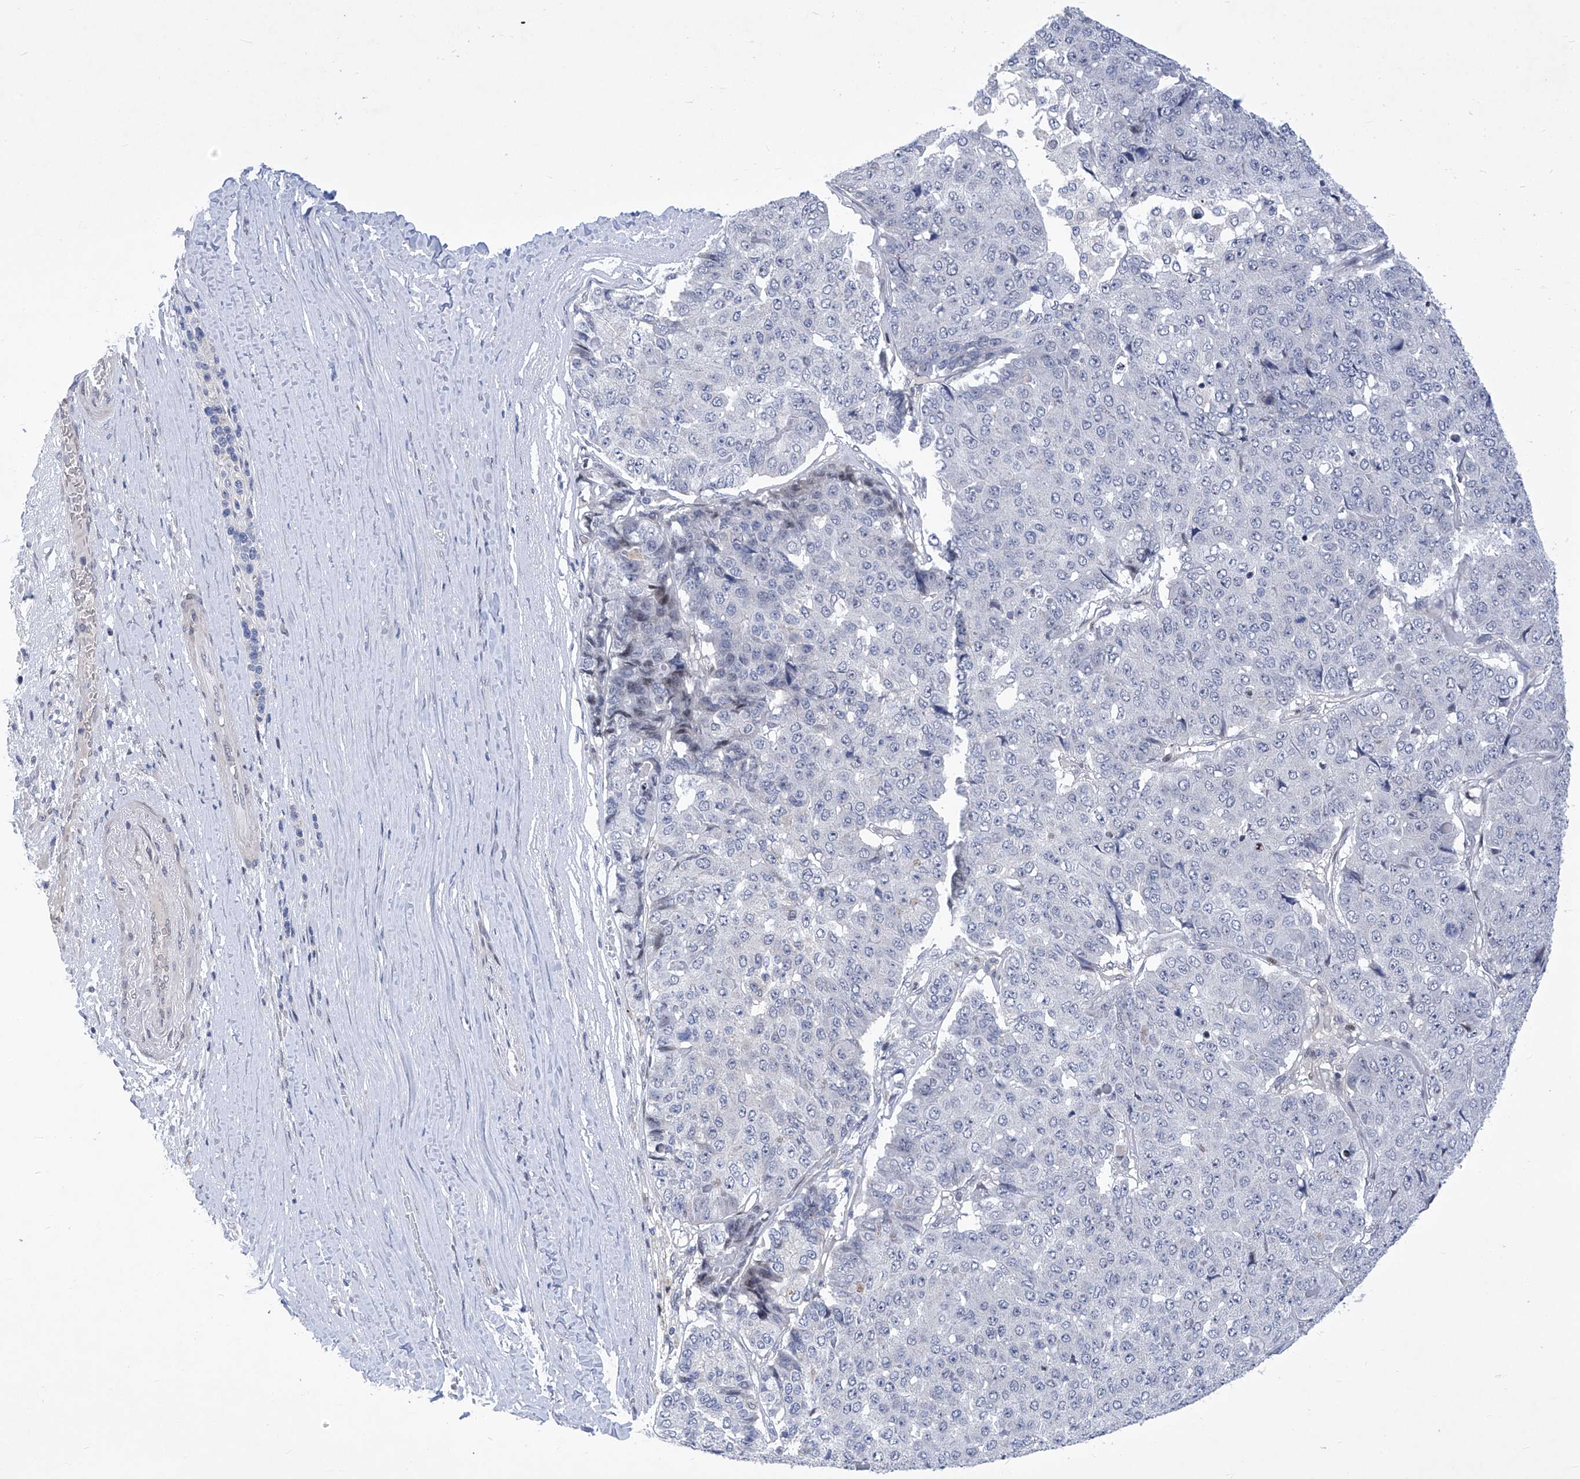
{"staining": {"intensity": "negative", "quantity": "none", "location": "none"}, "tissue": "pancreatic cancer", "cell_type": "Tumor cells", "image_type": "cancer", "snomed": [{"axis": "morphology", "description": "Adenocarcinoma, NOS"}, {"axis": "topography", "description": "Pancreas"}], "caption": "Human pancreatic cancer stained for a protein using immunohistochemistry (IHC) displays no expression in tumor cells.", "gene": "NUFIP1", "patient": {"sex": "male", "age": 50}}